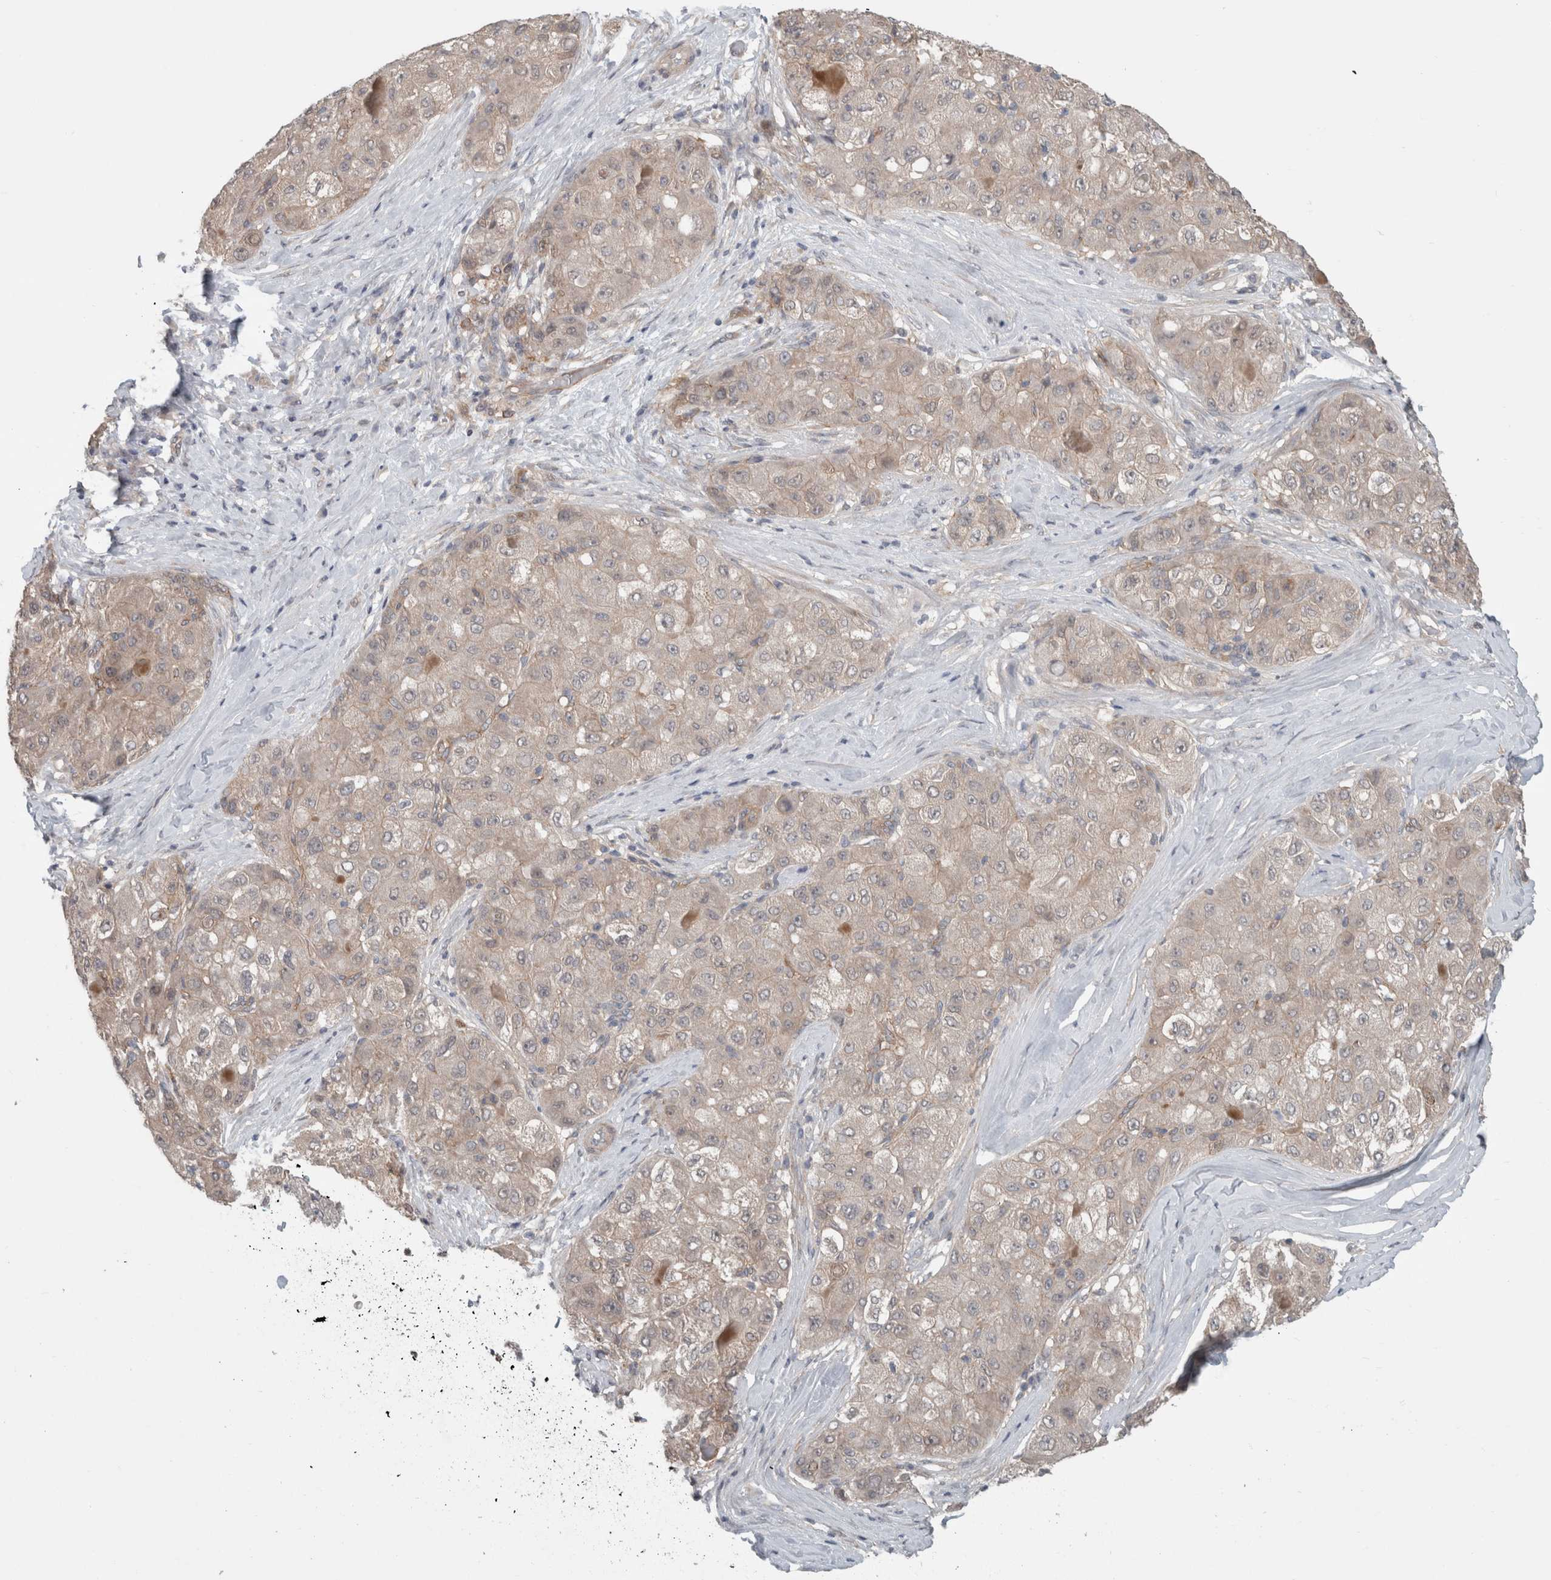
{"staining": {"intensity": "weak", "quantity": "<25%", "location": "cytoplasmic/membranous"}, "tissue": "liver cancer", "cell_type": "Tumor cells", "image_type": "cancer", "snomed": [{"axis": "morphology", "description": "Carcinoma, Hepatocellular, NOS"}, {"axis": "topography", "description": "Liver"}], "caption": "The histopathology image demonstrates no significant staining in tumor cells of liver cancer.", "gene": "RASAL2", "patient": {"sex": "male", "age": 80}}